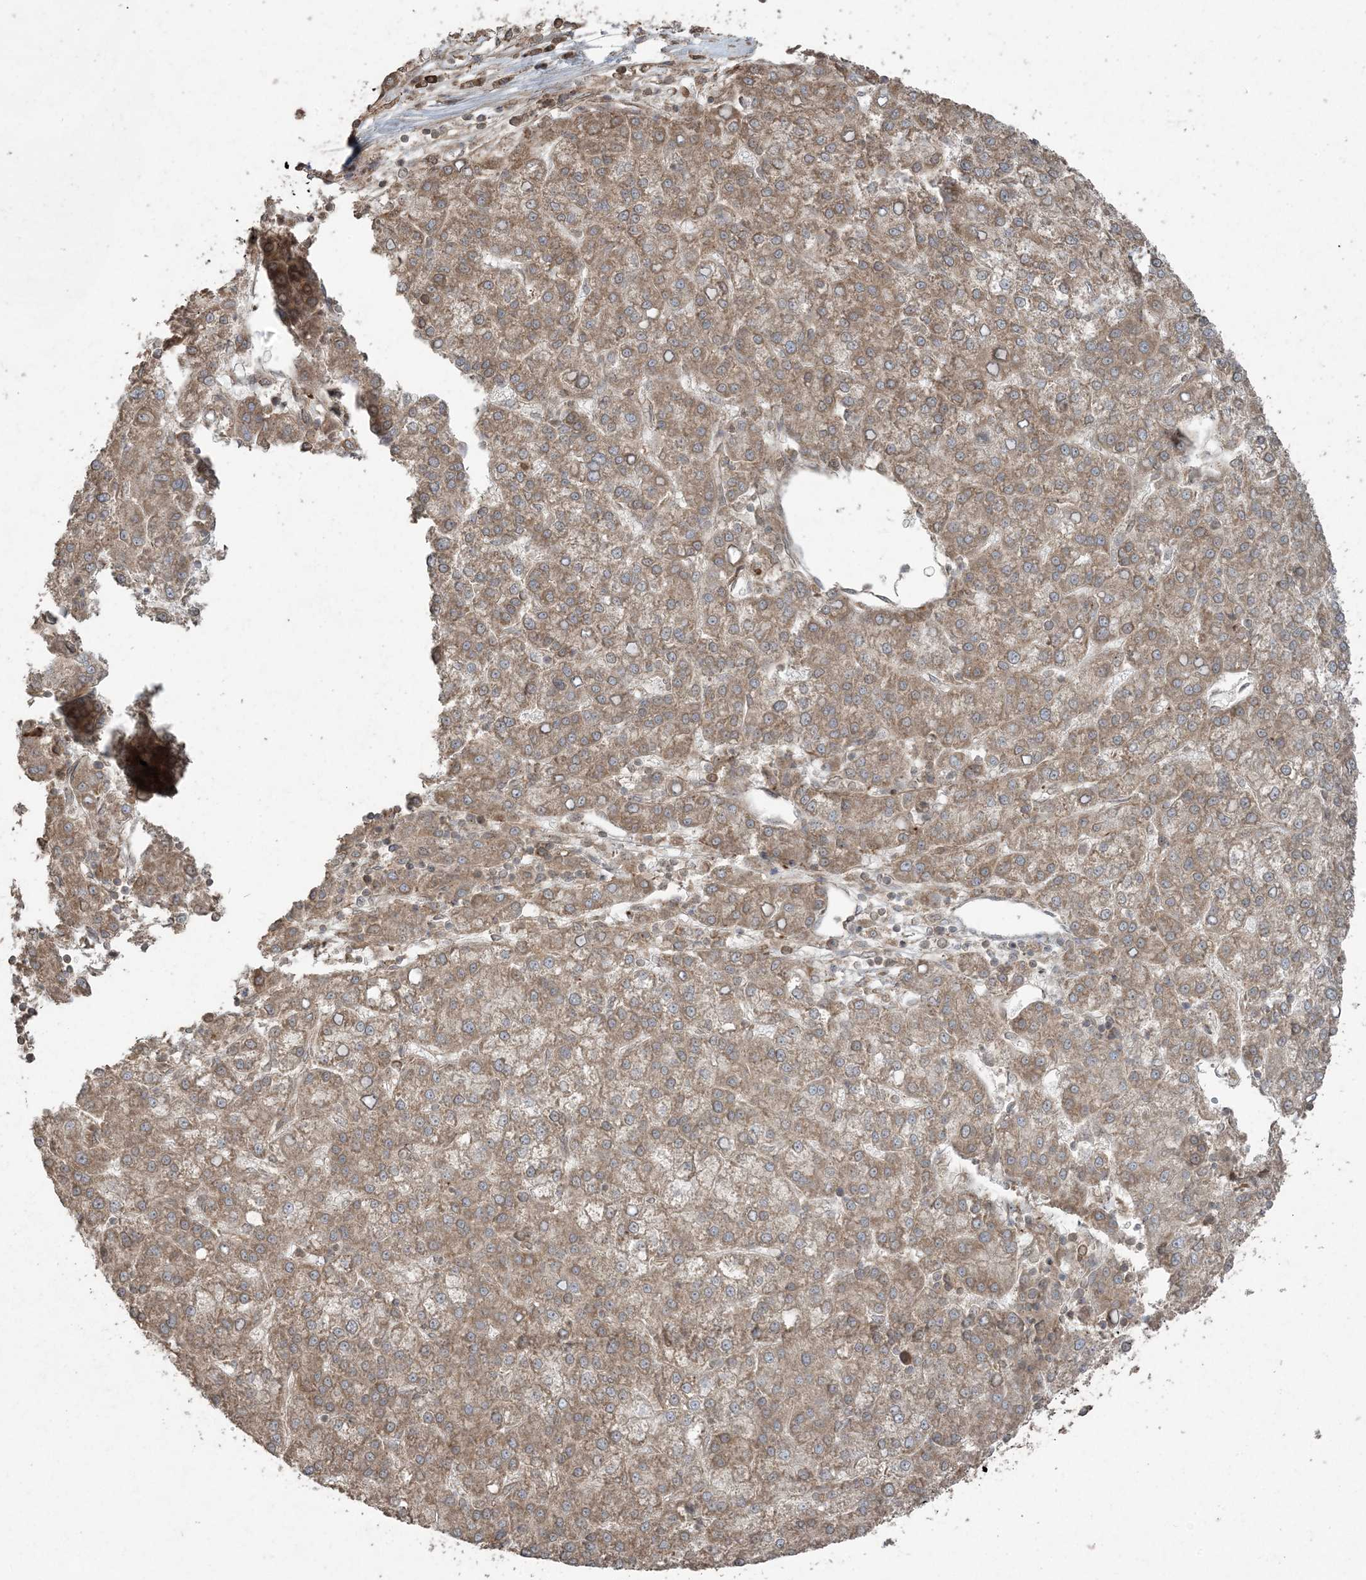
{"staining": {"intensity": "moderate", "quantity": ">75%", "location": "cytoplasmic/membranous"}, "tissue": "liver cancer", "cell_type": "Tumor cells", "image_type": "cancer", "snomed": [{"axis": "morphology", "description": "Carcinoma, Hepatocellular, NOS"}, {"axis": "topography", "description": "Liver"}], "caption": "Immunohistochemical staining of liver cancer (hepatocellular carcinoma) reveals medium levels of moderate cytoplasmic/membranous protein expression in about >75% of tumor cells.", "gene": "DDX19B", "patient": {"sex": "female", "age": 58}}